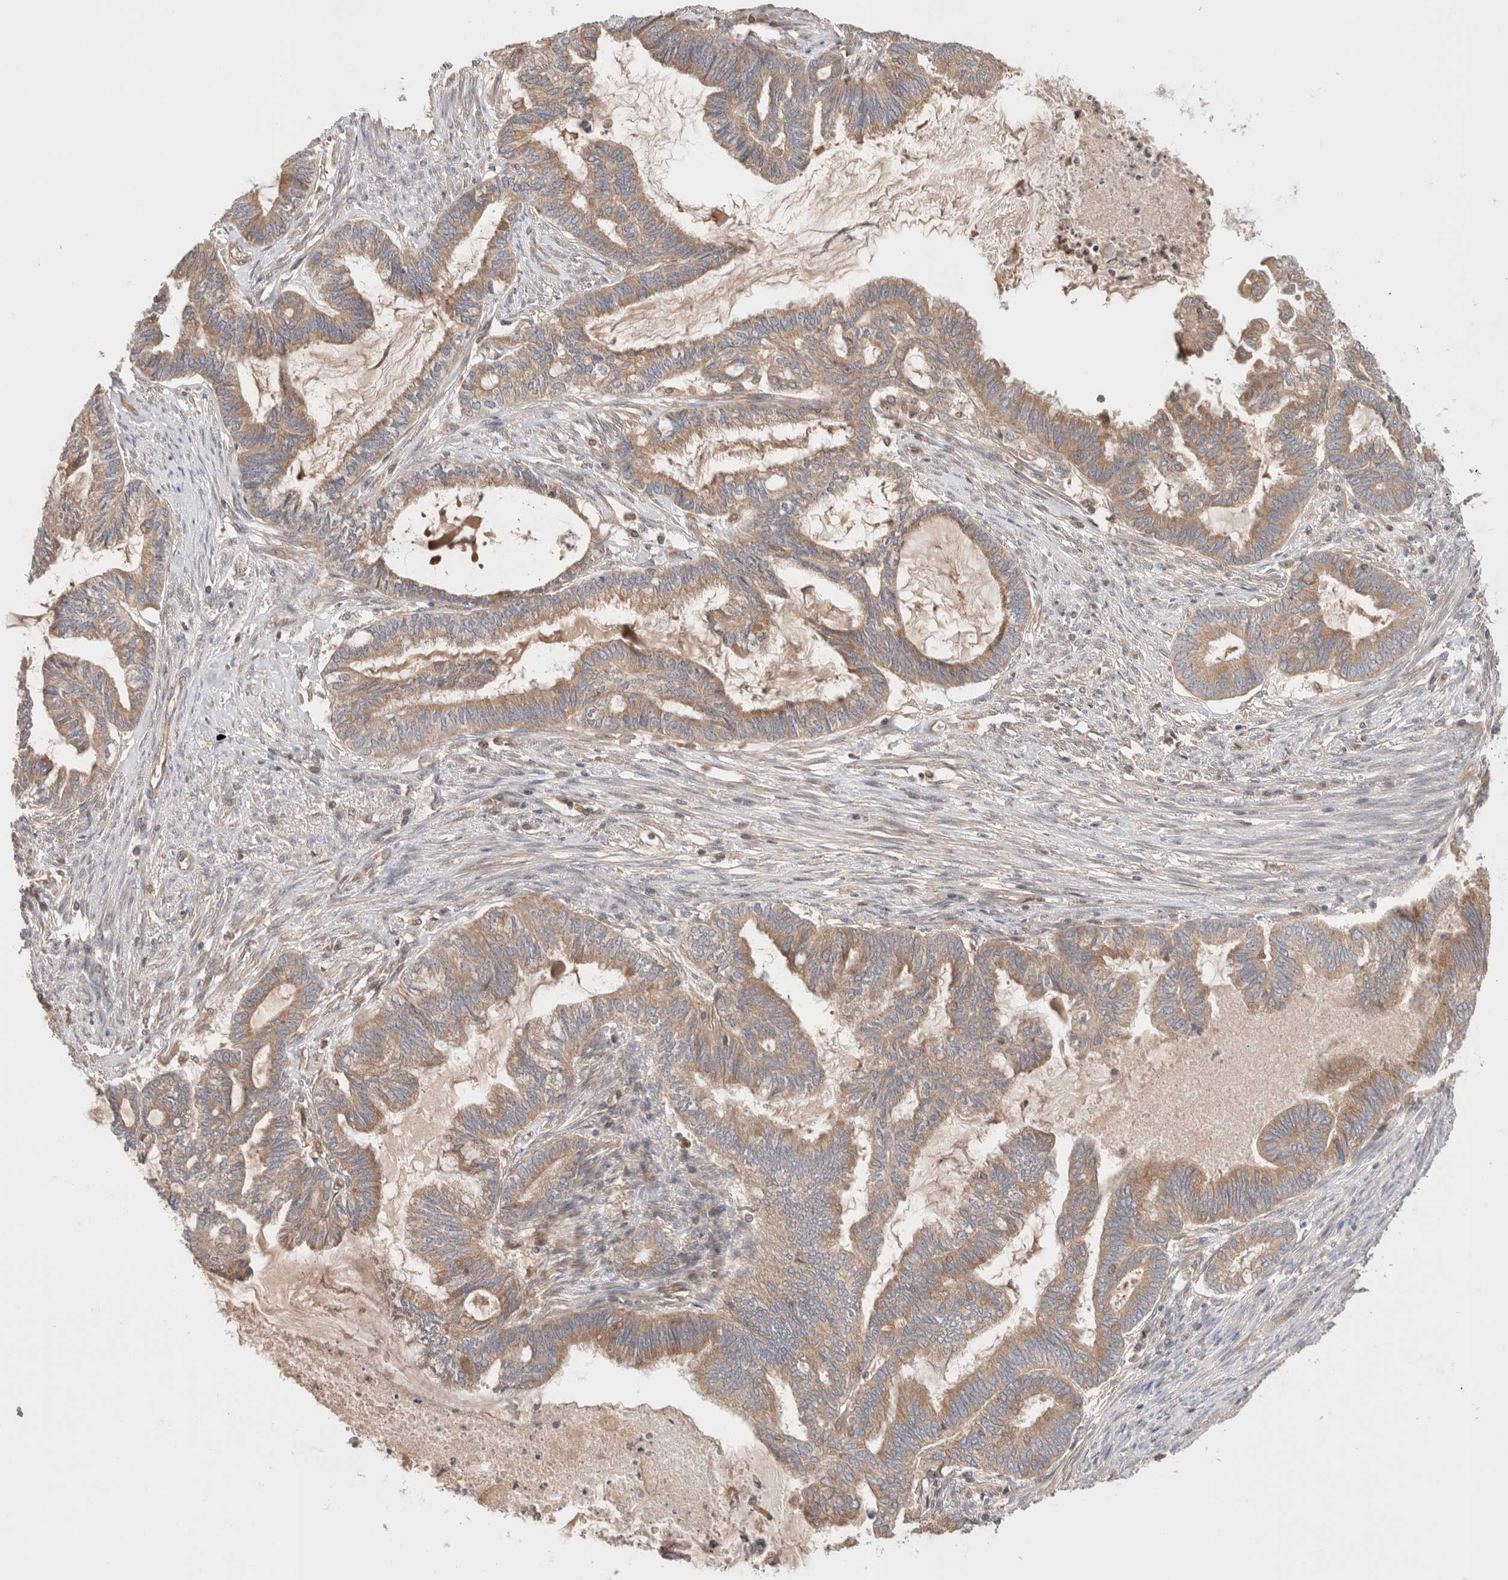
{"staining": {"intensity": "moderate", "quantity": ">75%", "location": "cytoplasmic/membranous"}, "tissue": "endometrial cancer", "cell_type": "Tumor cells", "image_type": "cancer", "snomed": [{"axis": "morphology", "description": "Adenocarcinoma, NOS"}, {"axis": "topography", "description": "Endometrium"}], "caption": "Adenocarcinoma (endometrial) was stained to show a protein in brown. There is medium levels of moderate cytoplasmic/membranous positivity in approximately >75% of tumor cells. (DAB IHC with brightfield microscopy, high magnification).", "gene": "SIKE1", "patient": {"sex": "female", "age": 86}}